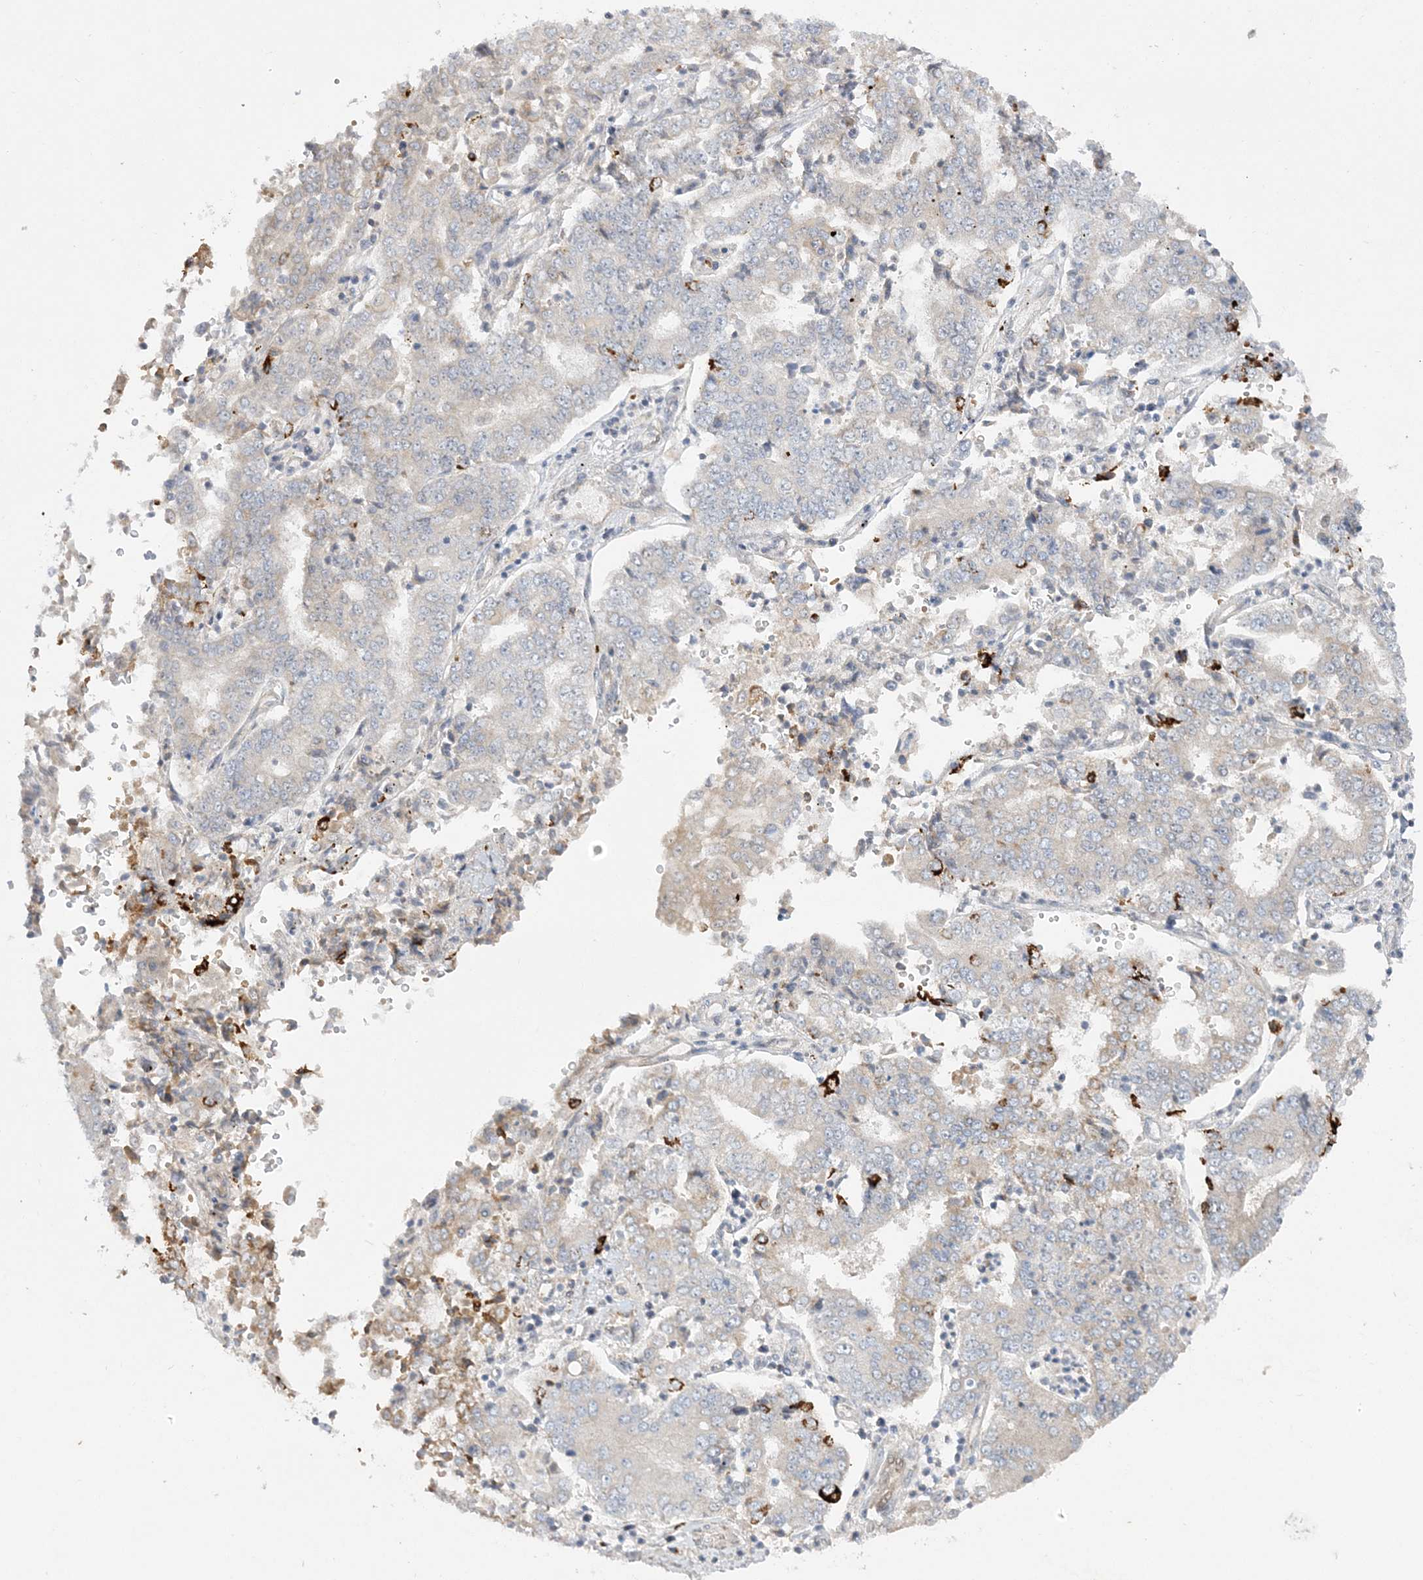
{"staining": {"intensity": "moderate", "quantity": "<25%", "location": "cytoplasmic/membranous"}, "tissue": "stomach cancer", "cell_type": "Tumor cells", "image_type": "cancer", "snomed": [{"axis": "morphology", "description": "Adenocarcinoma, NOS"}, {"axis": "topography", "description": "Stomach"}], "caption": "Immunohistochemistry (IHC) of stomach adenocarcinoma displays low levels of moderate cytoplasmic/membranous staining in about <25% of tumor cells.", "gene": "INPP1", "patient": {"sex": "male", "age": 76}}